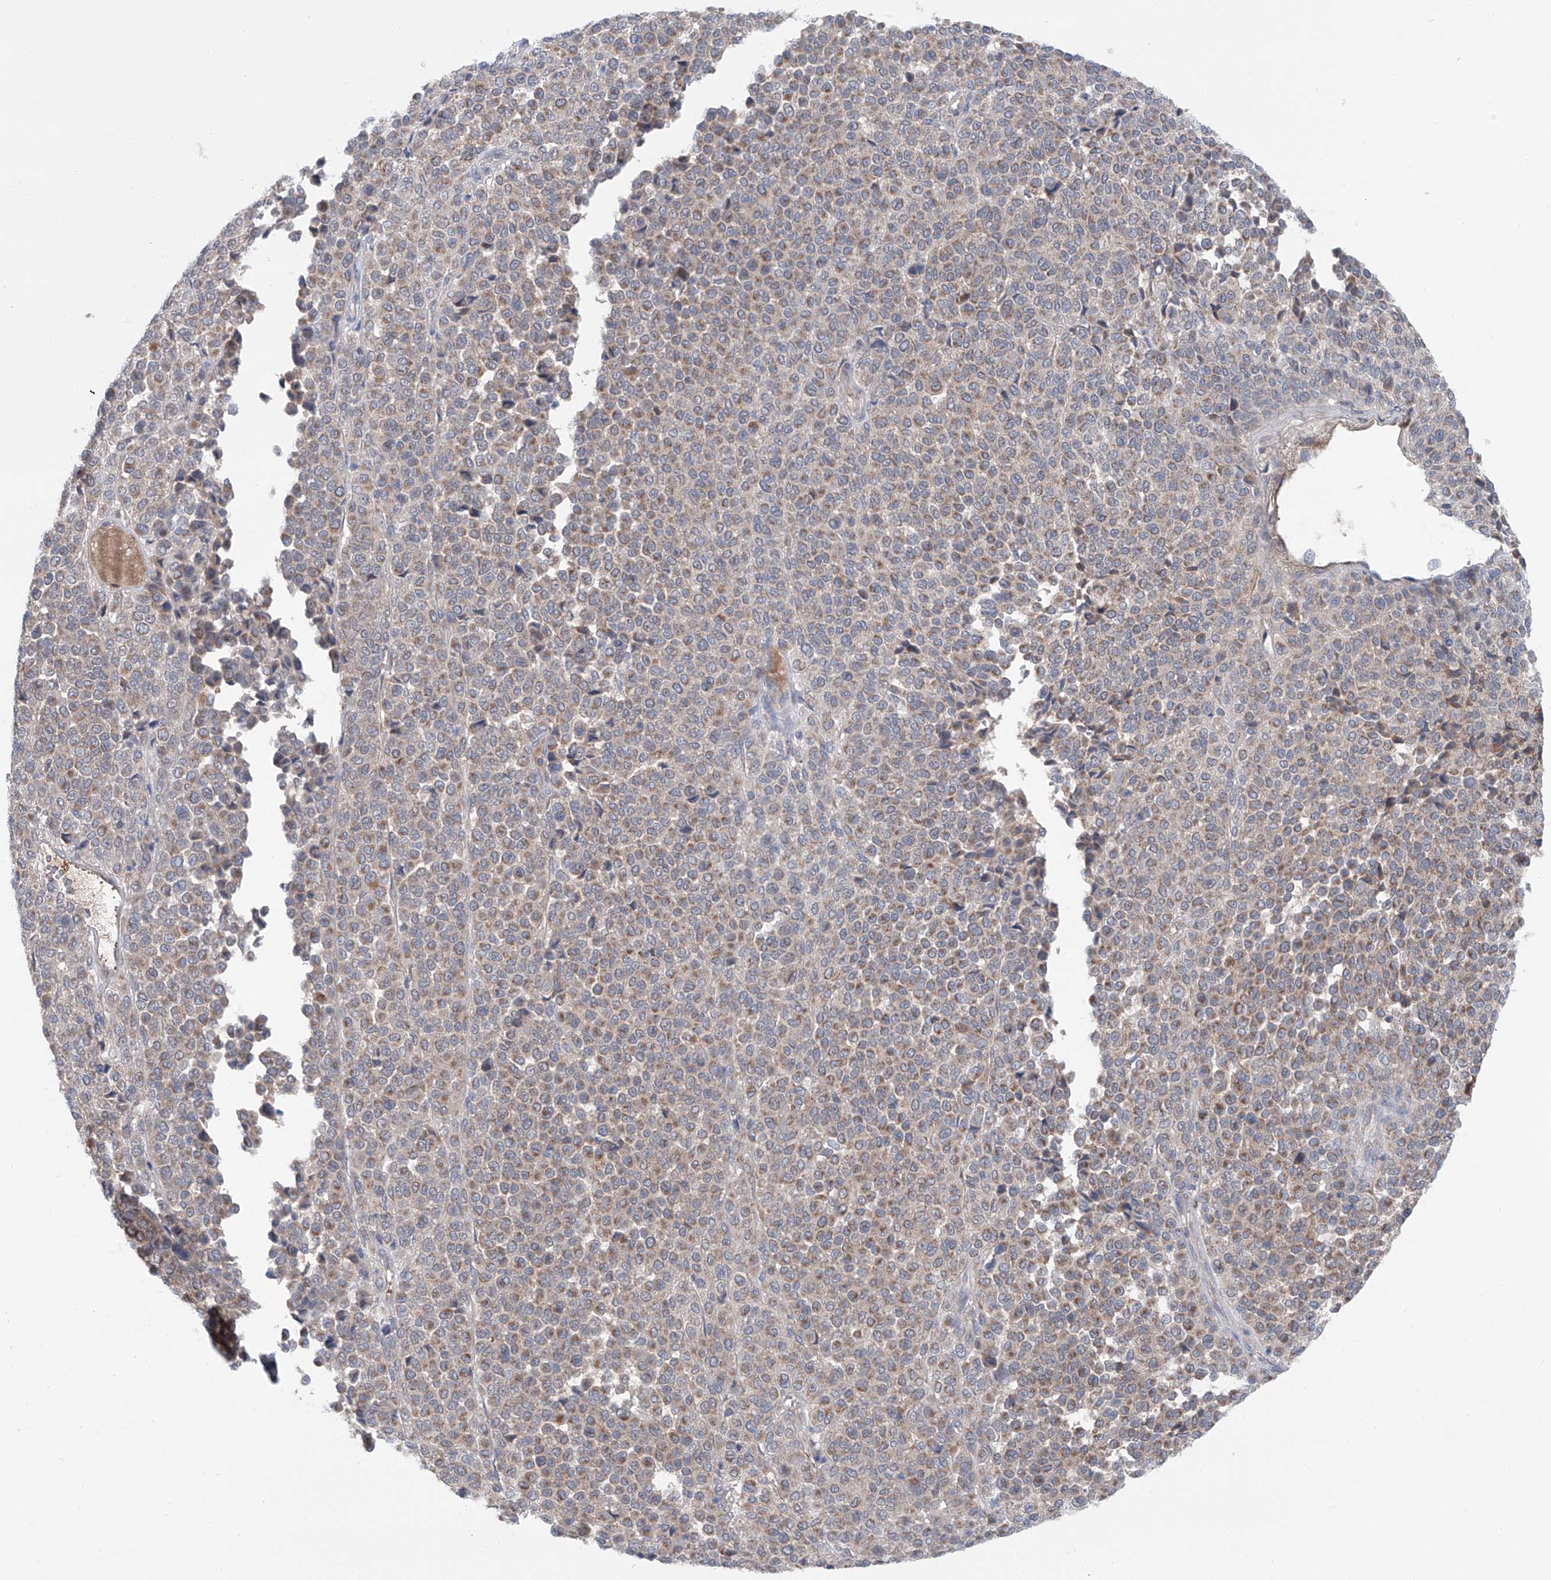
{"staining": {"intensity": "moderate", "quantity": "25%-75%", "location": "cytoplasmic/membranous"}, "tissue": "melanoma", "cell_type": "Tumor cells", "image_type": "cancer", "snomed": [{"axis": "morphology", "description": "Malignant melanoma, Metastatic site"}, {"axis": "topography", "description": "Pancreas"}], "caption": "Protein staining exhibits moderate cytoplasmic/membranous staining in approximately 25%-75% of tumor cells in melanoma.", "gene": "SIX4", "patient": {"sex": "female", "age": 30}}